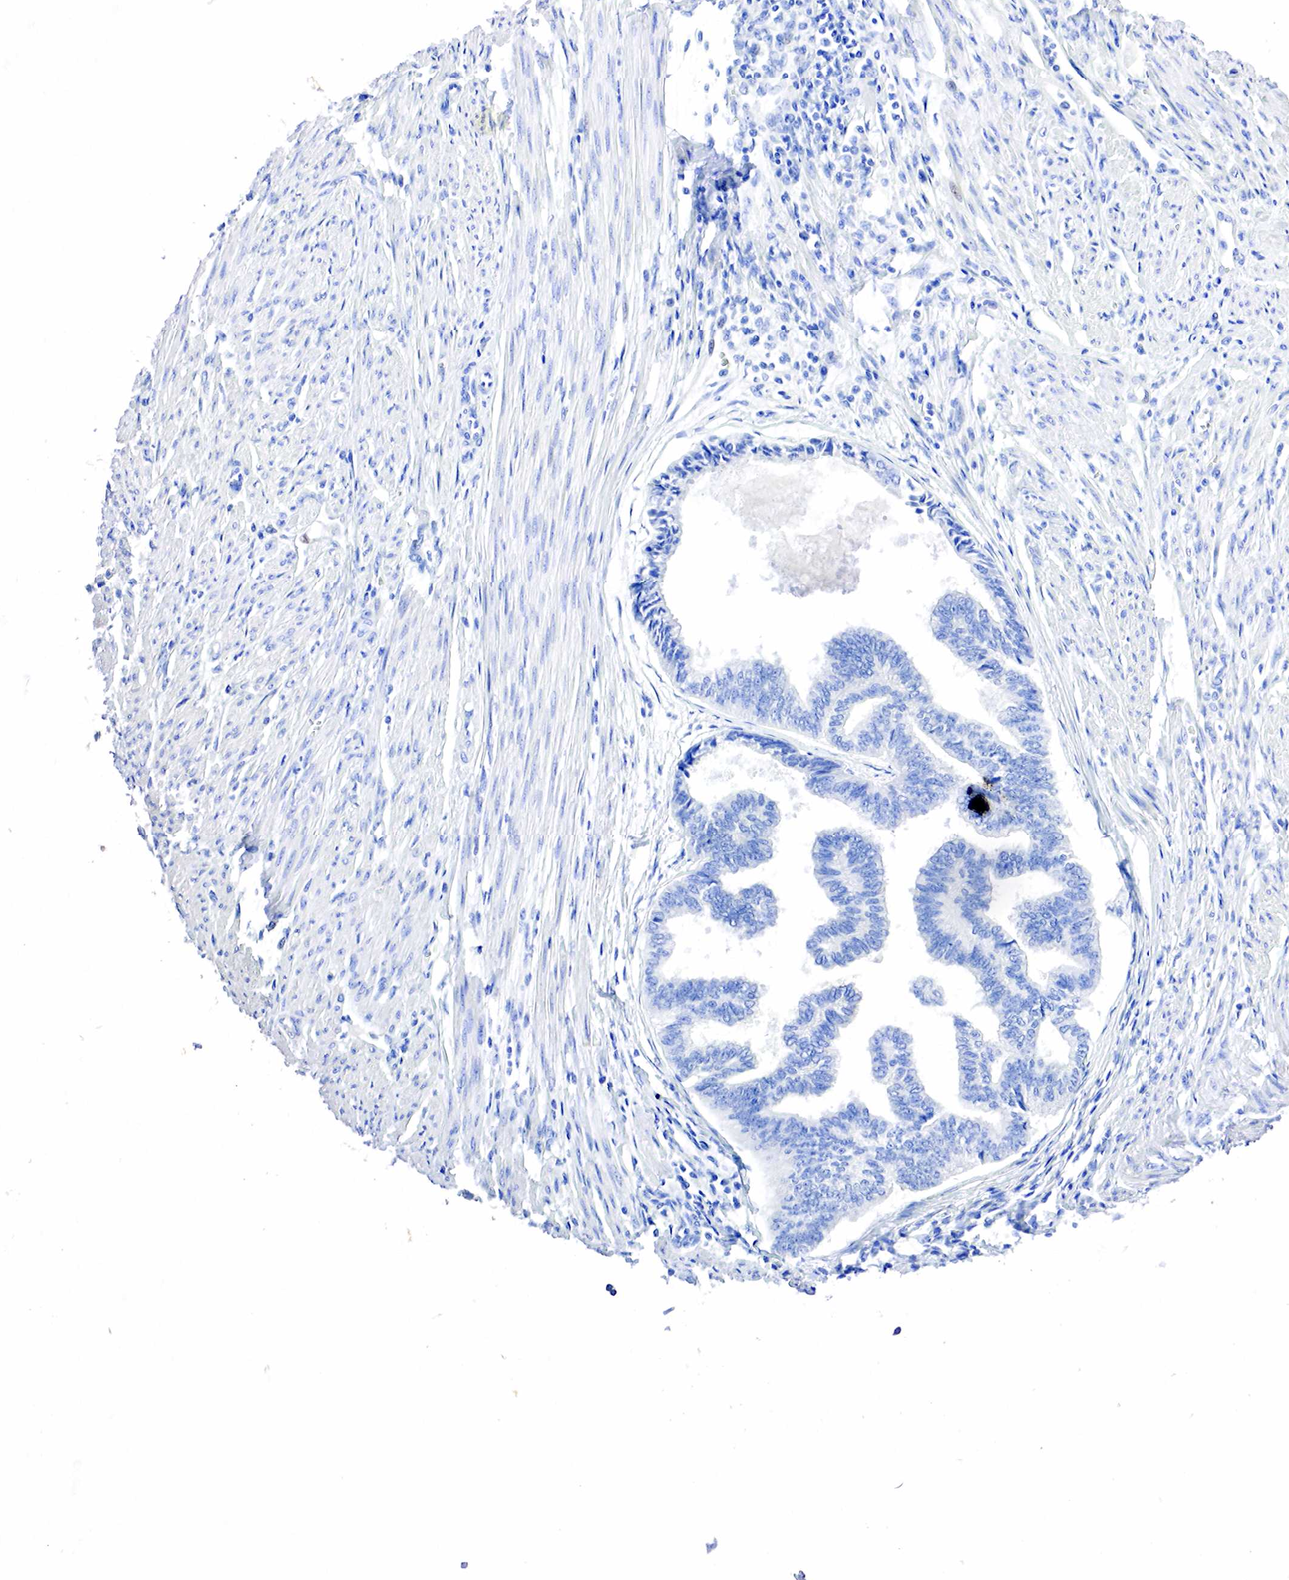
{"staining": {"intensity": "negative", "quantity": "none", "location": "none"}, "tissue": "endometrial cancer", "cell_type": "Tumor cells", "image_type": "cancer", "snomed": [{"axis": "morphology", "description": "Adenocarcinoma, NOS"}, {"axis": "topography", "description": "Endometrium"}], "caption": "This image is of endometrial cancer (adenocarcinoma) stained with IHC to label a protein in brown with the nuclei are counter-stained blue. There is no staining in tumor cells.", "gene": "SST", "patient": {"sex": "female", "age": 75}}